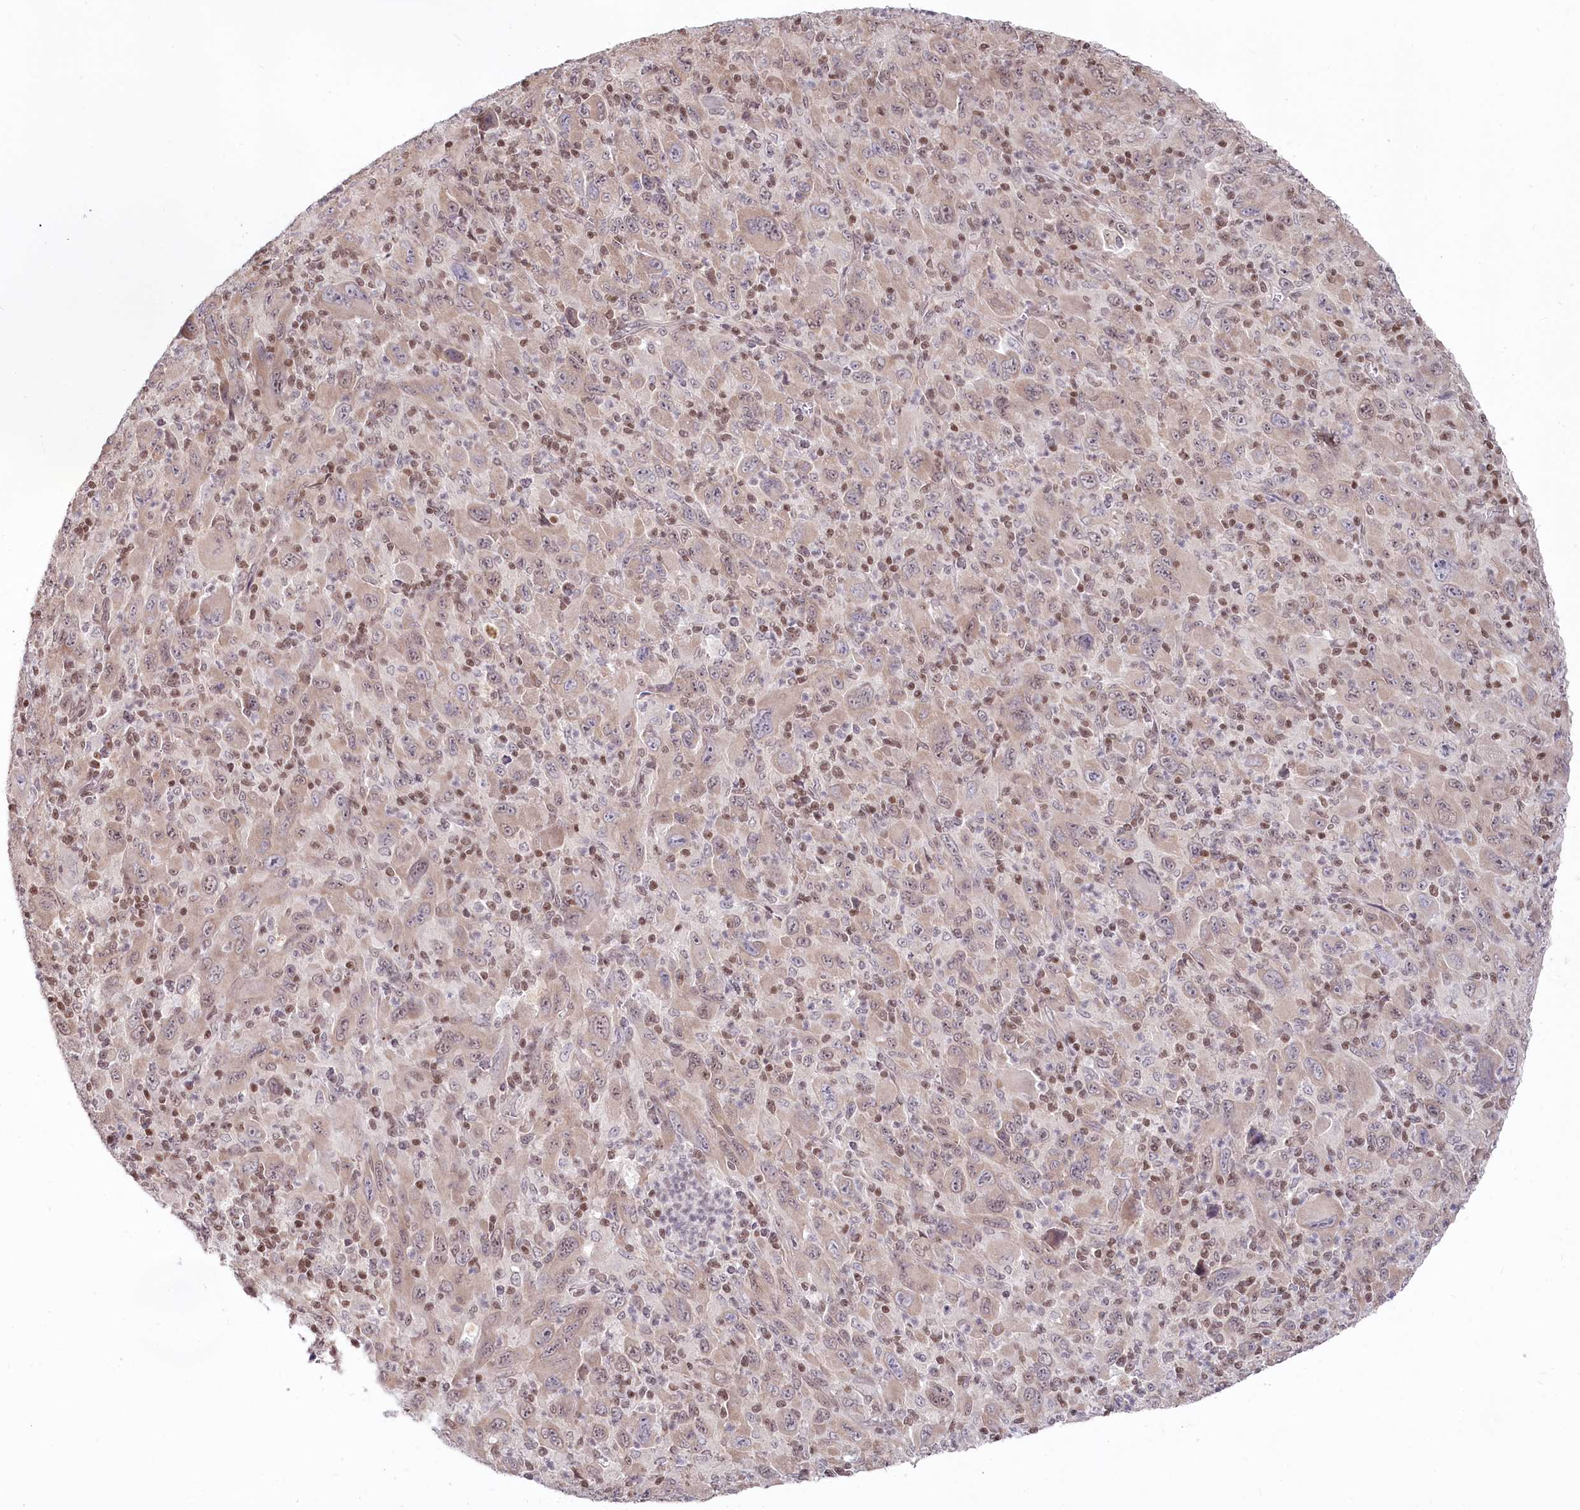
{"staining": {"intensity": "moderate", "quantity": "25%-75%", "location": "nuclear"}, "tissue": "melanoma", "cell_type": "Tumor cells", "image_type": "cancer", "snomed": [{"axis": "morphology", "description": "Malignant melanoma, Metastatic site"}, {"axis": "topography", "description": "Skin"}], "caption": "Protein positivity by immunohistochemistry (IHC) shows moderate nuclear positivity in approximately 25%-75% of tumor cells in melanoma.", "gene": "CGGBP1", "patient": {"sex": "female", "age": 56}}